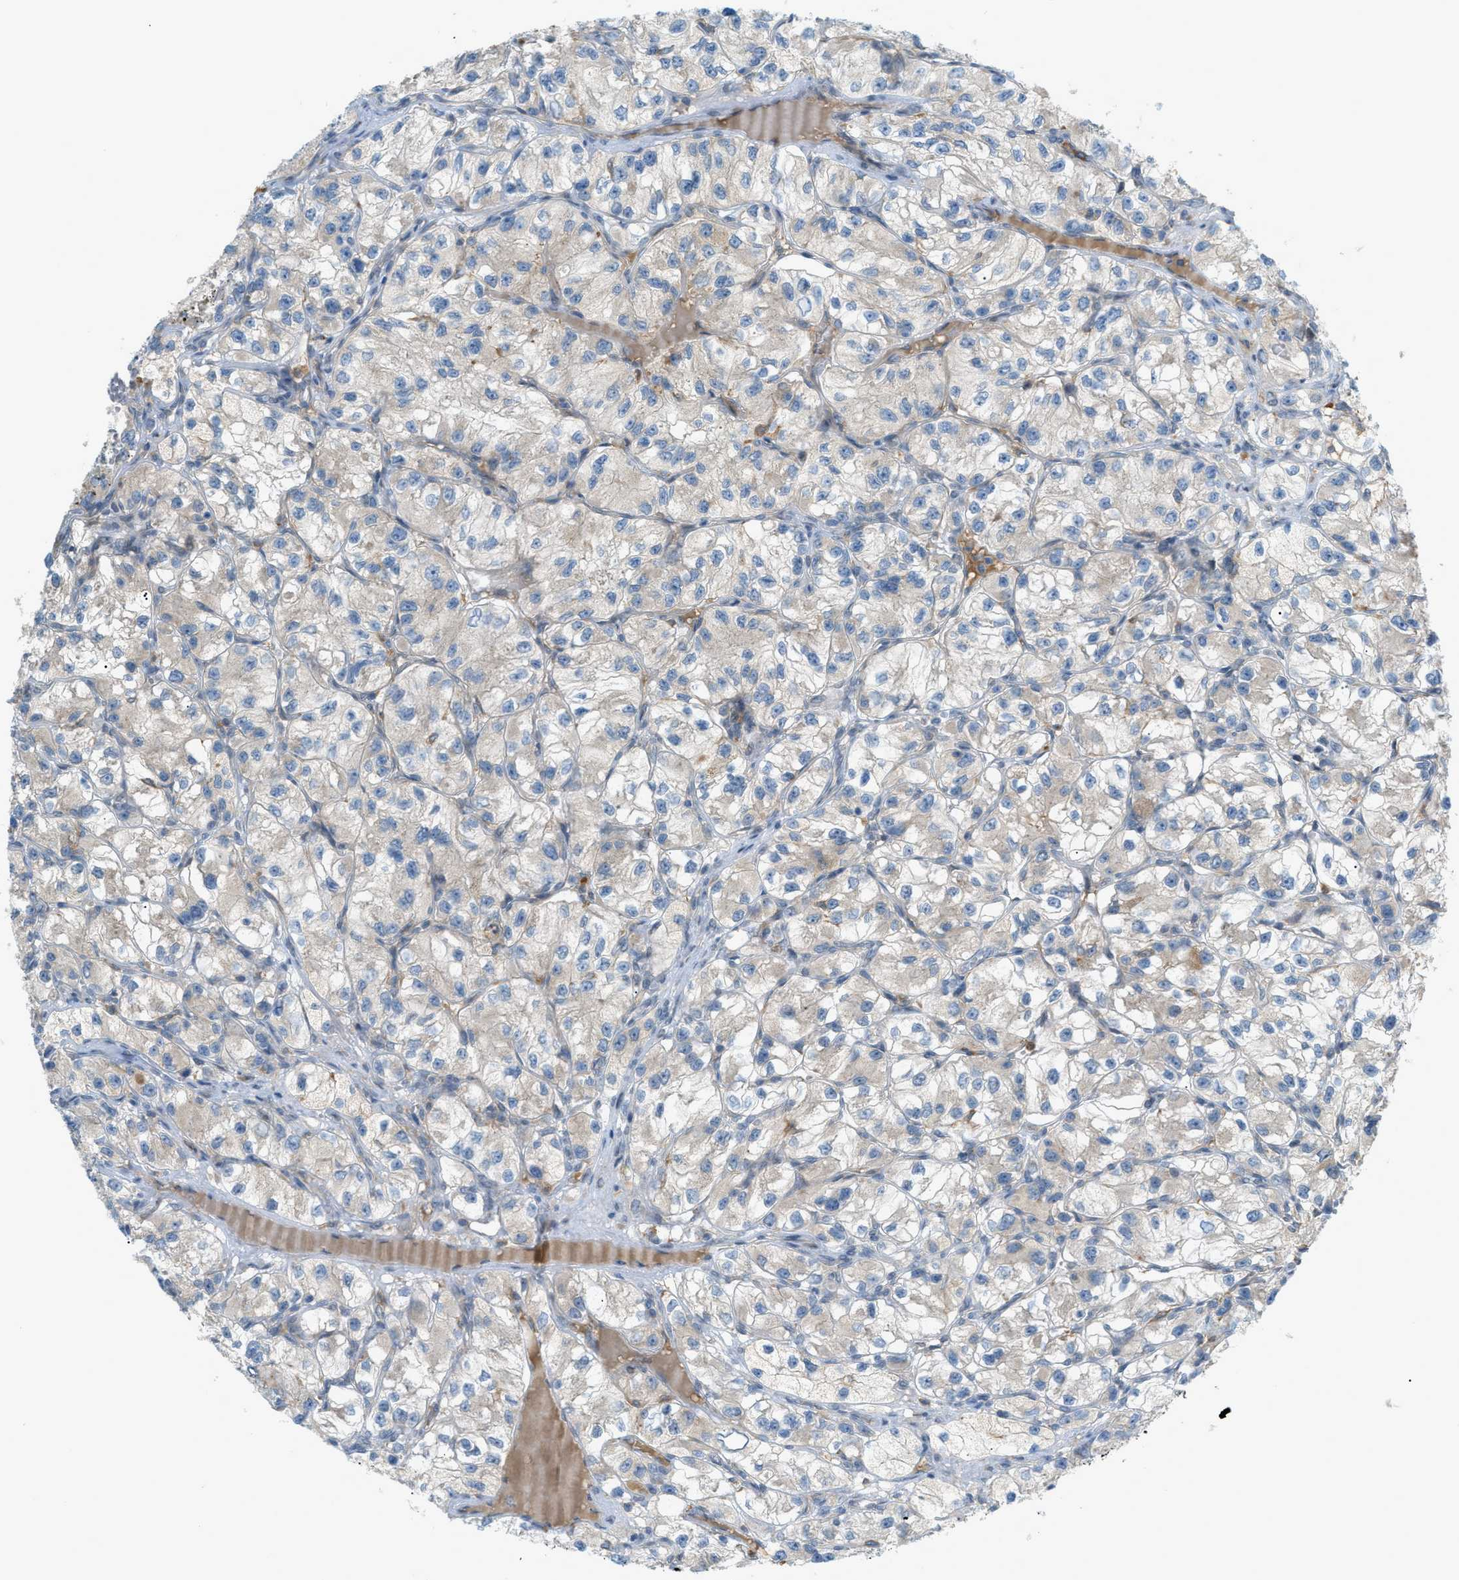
{"staining": {"intensity": "weak", "quantity": "25%-75%", "location": "cytoplasmic/membranous"}, "tissue": "renal cancer", "cell_type": "Tumor cells", "image_type": "cancer", "snomed": [{"axis": "morphology", "description": "Adenocarcinoma, NOS"}, {"axis": "topography", "description": "Kidney"}], "caption": "Adenocarcinoma (renal) stained with immunohistochemistry (IHC) reveals weak cytoplasmic/membranous expression in approximately 25%-75% of tumor cells. Nuclei are stained in blue.", "gene": "DYRK1A", "patient": {"sex": "female", "age": 57}}